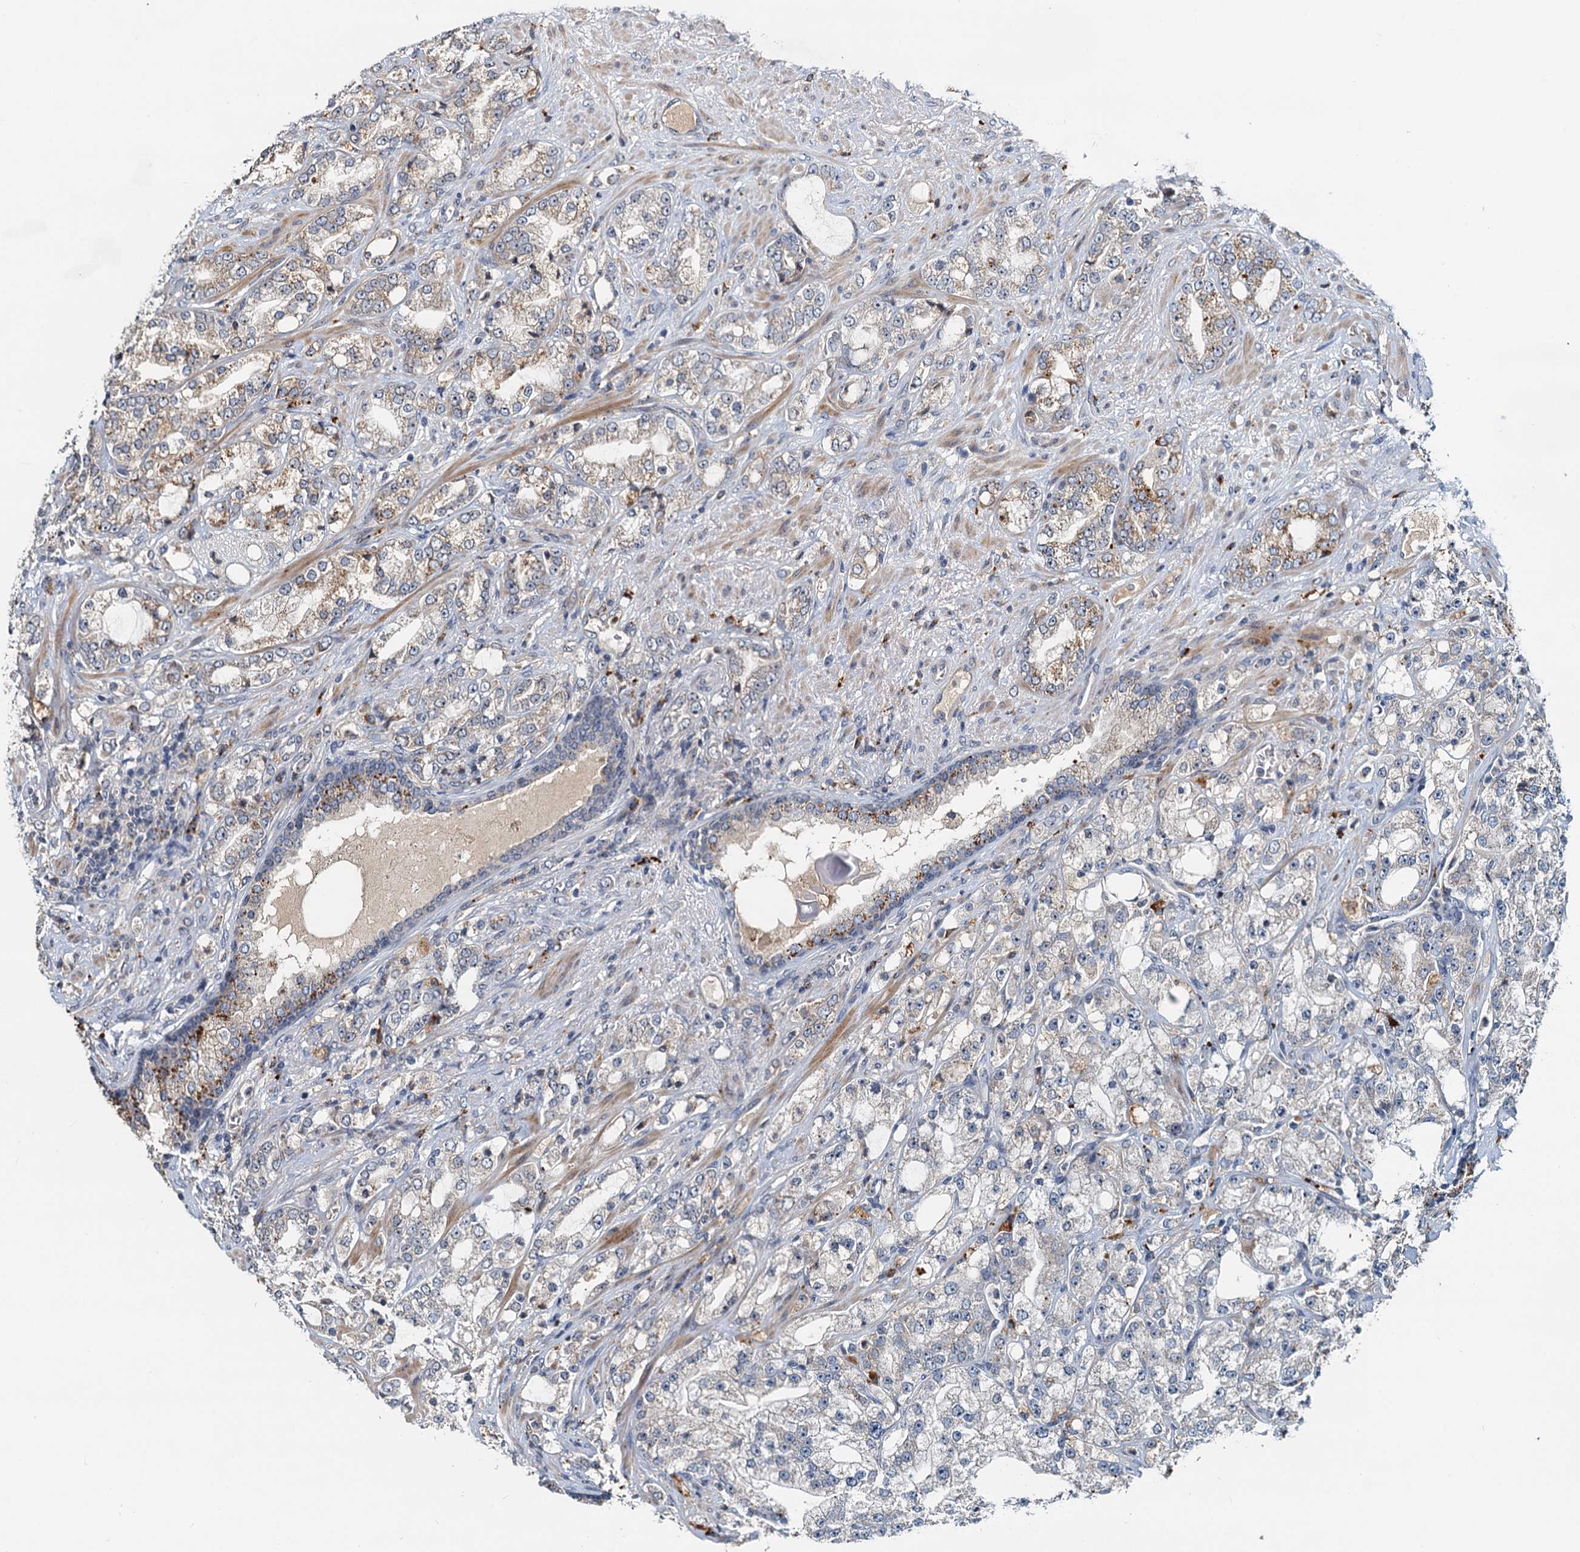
{"staining": {"intensity": "moderate", "quantity": "<25%", "location": "cytoplasmic/membranous"}, "tissue": "prostate cancer", "cell_type": "Tumor cells", "image_type": "cancer", "snomed": [{"axis": "morphology", "description": "Adenocarcinoma, High grade"}, {"axis": "topography", "description": "Prostate"}], "caption": "Prostate cancer tissue displays moderate cytoplasmic/membranous staining in approximately <25% of tumor cells (Stains: DAB (3,3'-diaminobenzidine) in brown, nuclei in blue, Microscopy: brightfield microscopy at high magnification).", "gene": "RGS7BP", "patient": {"sex": "male", "age": 64}}